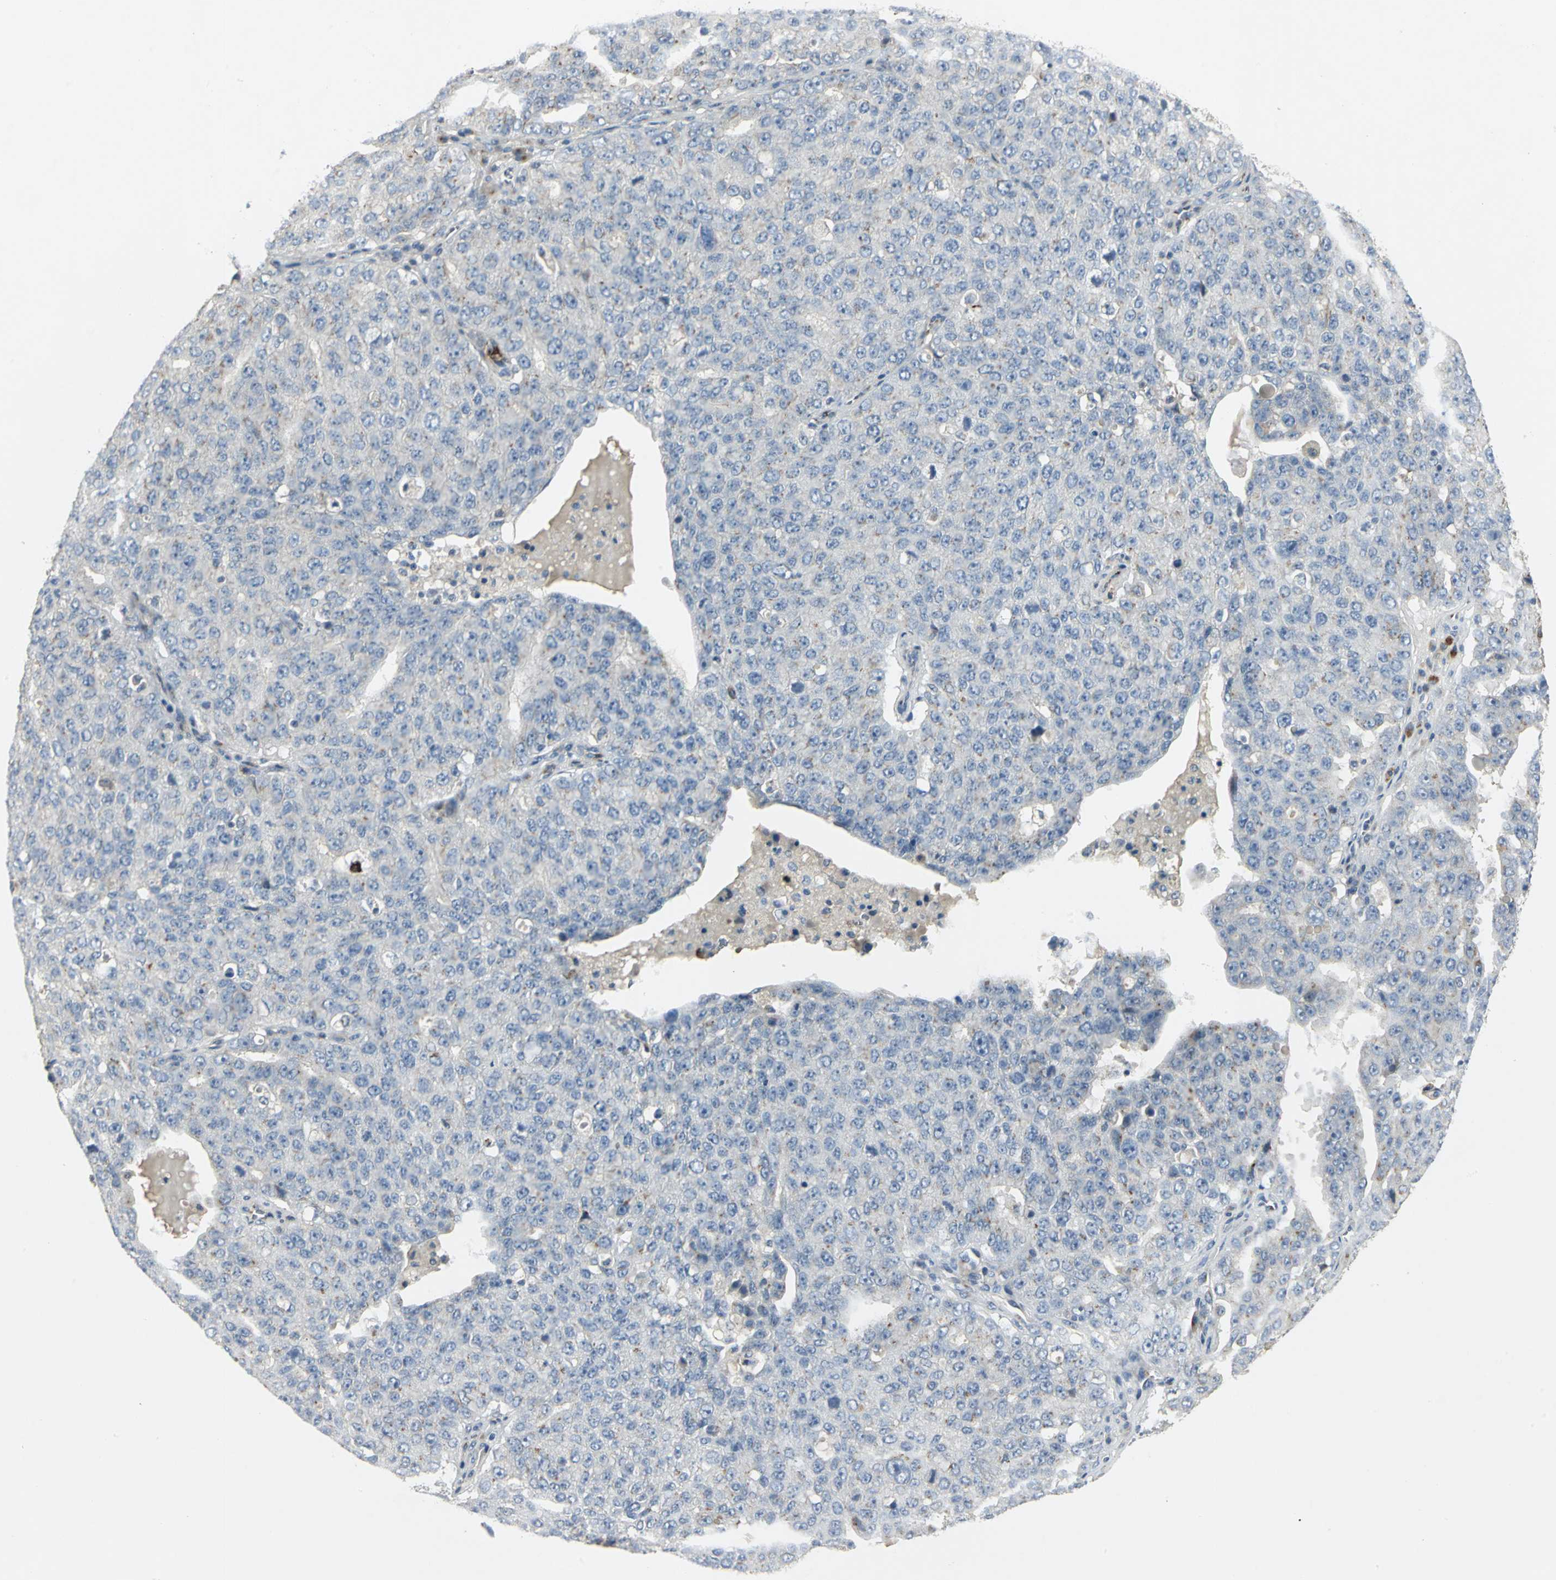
{"staining": {"intensity": "weak", "quantity": "<25%", "location": "cytoplasmic/membranous"}, "tissue": "ovarian cancer", "cell_type": "Tumor cells", "image_type": "cancer", "snomed": [{"axis": "morphology", "description": "Carcinoma, endometroid"}, {"axis": "topography", "description": "Ovary"}], "caption": "Tumor cells show no significant staining in ovarian endometroid carcinoma.", "gene": "TM9SF2", "patient": {"sex": "female", "age": 62}}